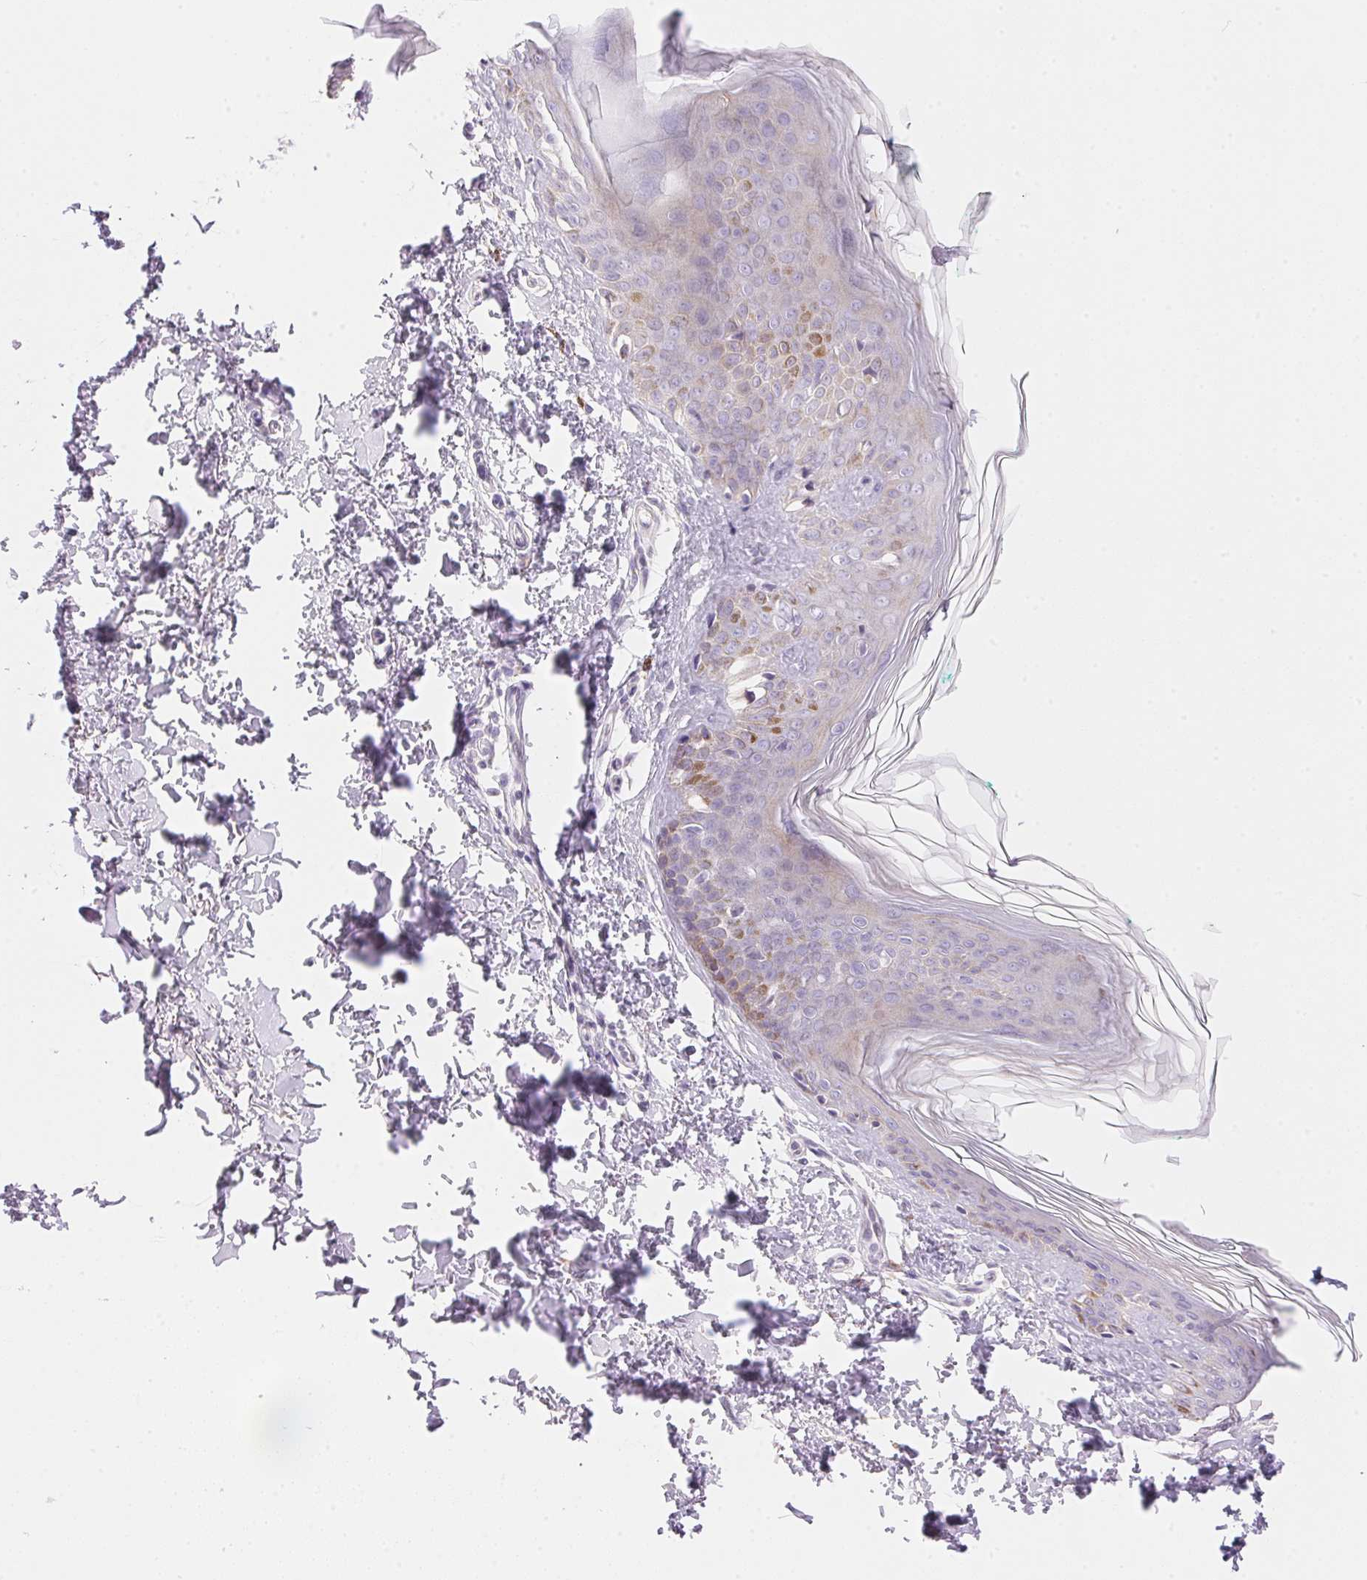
{"staining": {"intensity": "negative", "quantity": "none", "location": "none"}, "tissue": "skin", "cell_type": "Fibroblasts", "image_type": "normal", "snomed": [{"axis": "morphology", "description": "Normal tissue, NOS"}, {"axis": "topography", "description": "Skin"}, {"axis": "topography", "description": "Peripheral nerve tissue"}], "caption": "This is a histopathology image of immunohistochemistry staining of benign skin, which shows no staining in fibroblasts.", "gene": "TEKT1", "patient": {"sex": "female", "age": 45}}